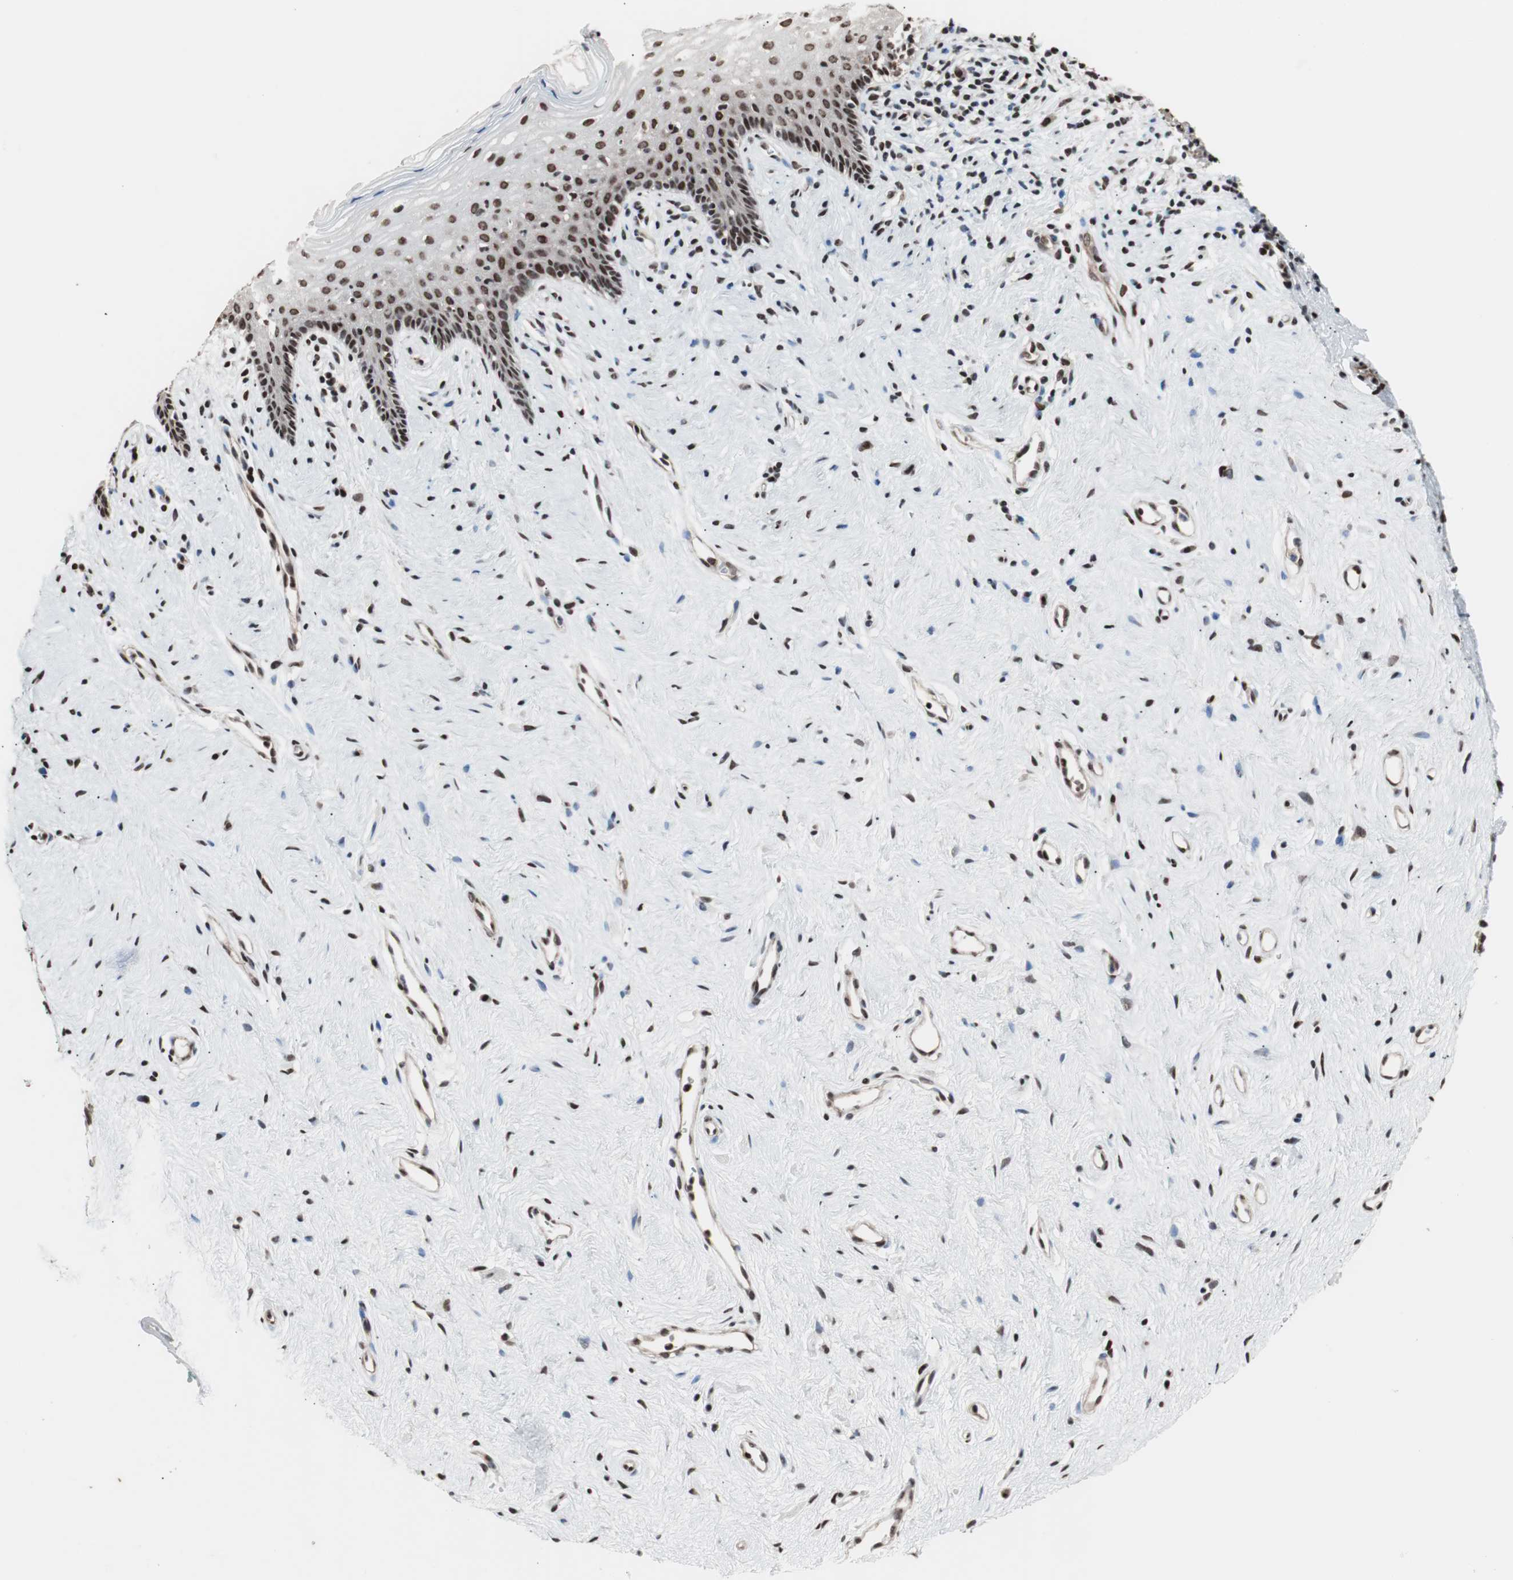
{"staining": {"intensity": "strong", "quantity": ">75%", "location": "nuclear"}, "tissue": "vagina", "cell_type": "Squamous epithelial cells", "image_type": "normal", "snomed": [{"axis": "morphology", "description": "Normal tissue, NOS"}, {"axis": "topography", "description": "Vagina"}], "caption": "Immunohistochemical staining of normal vagina exhibits high levels of strong nuclear staining in about >75% of squamous epithelial cells. (DAB (3,3'-diaminobenzidine) = brown stain, brightfield microscopy at high magnification).", "gene": "POGZ", "patient": {"sex": "female", "age": 44}}